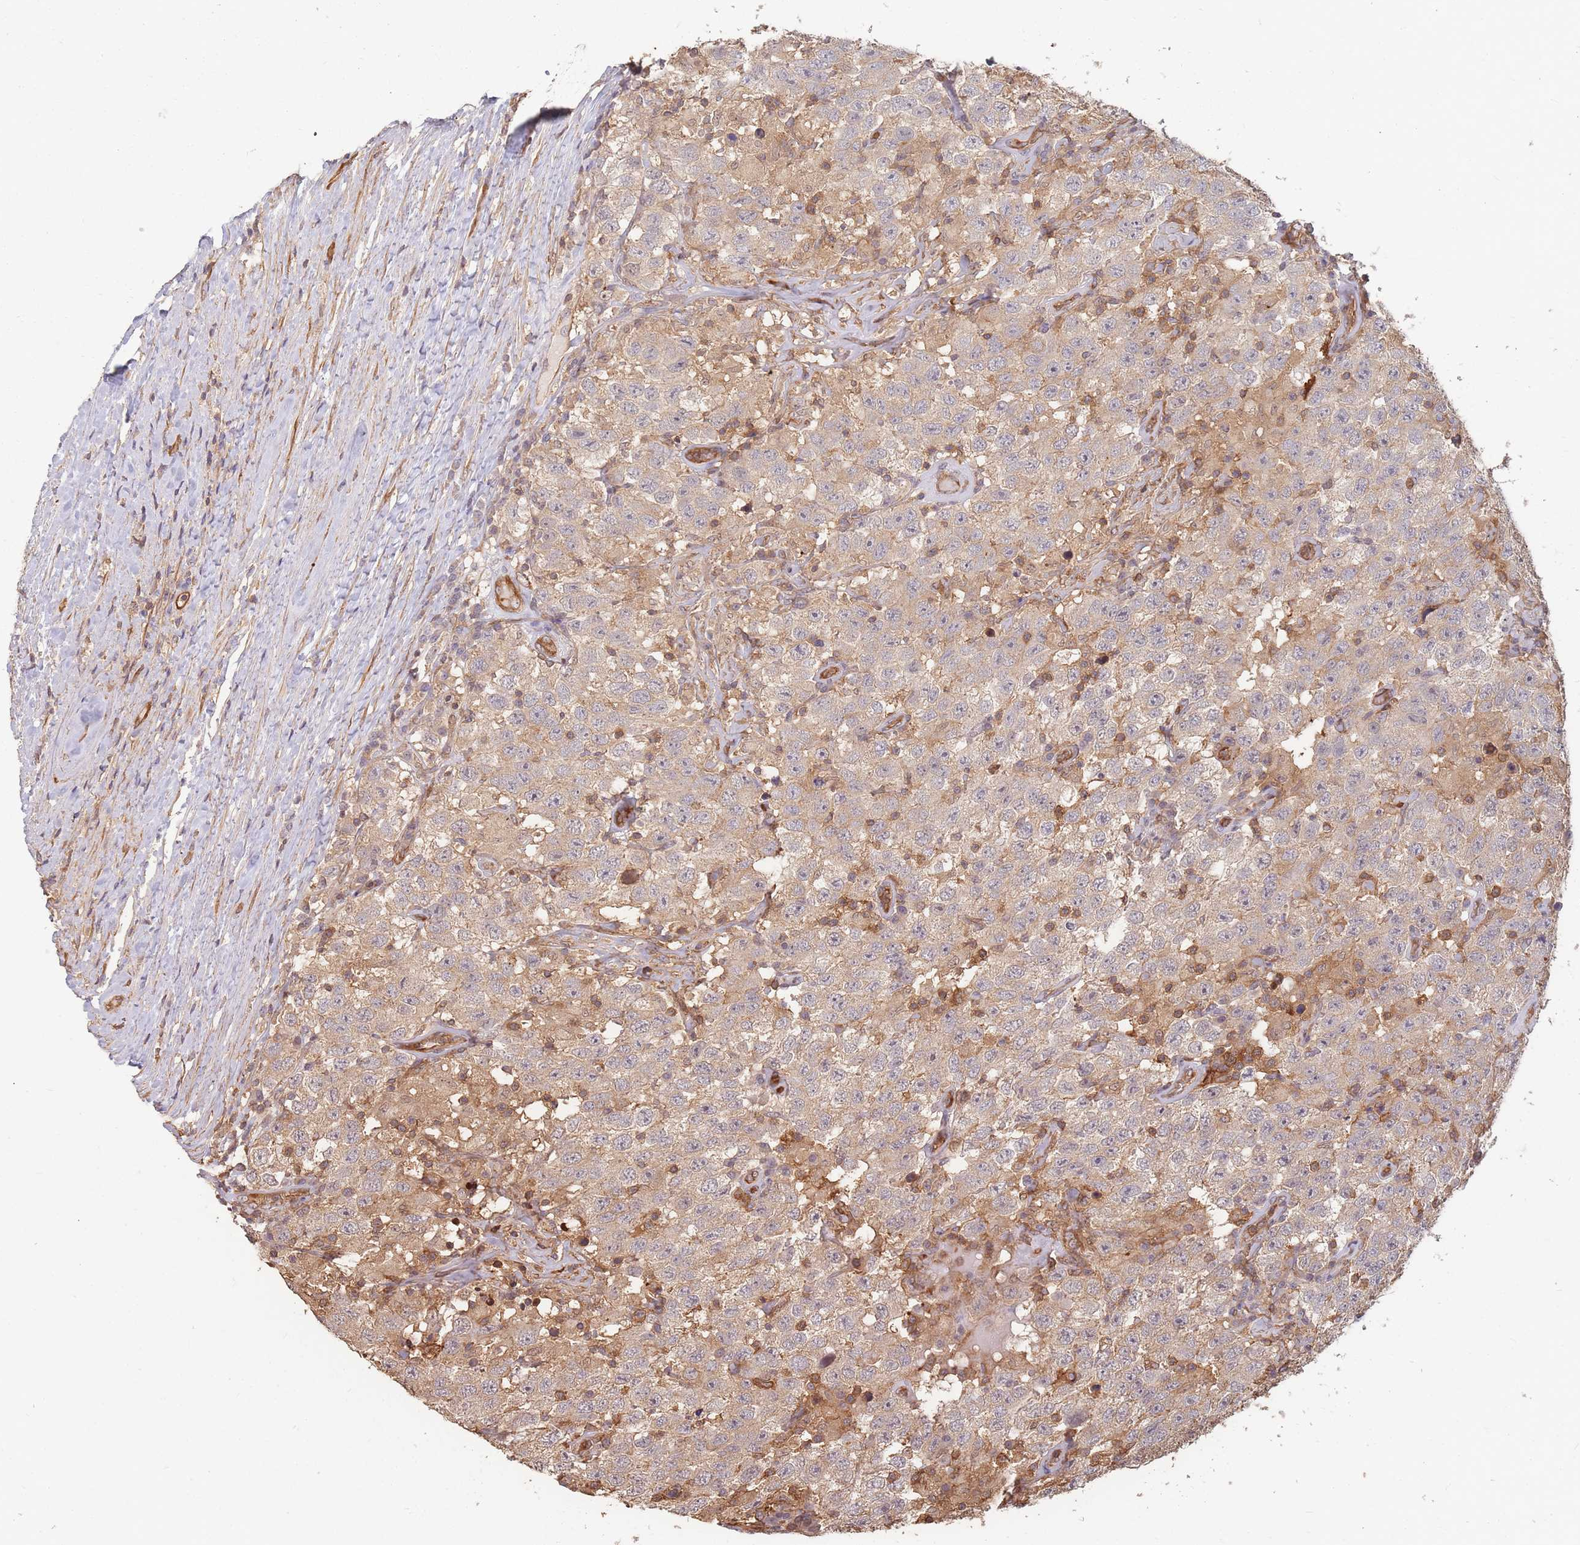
{"staining": {"intensity": "moderate", "quantity": "25%-75%", "location": "cytoplasmic/membranous"}, "tissue": "testis cancer", "cell_type": "Tumor cells", "image_type": "cancer", "snomed": [{"axis": "morphology", "description": "Seminoma, NOS"}, {"axis": "topography", "description": "Testis"}], "caption": "Immunohistochemical staining of human seminoma (testis) reveals medium levels of moderate cytoplasmic/membranous positivity in approximately 25%-75% of tumor cells.", "gene": "PLS3", "patient": {"sex": "male", "age": 41}}